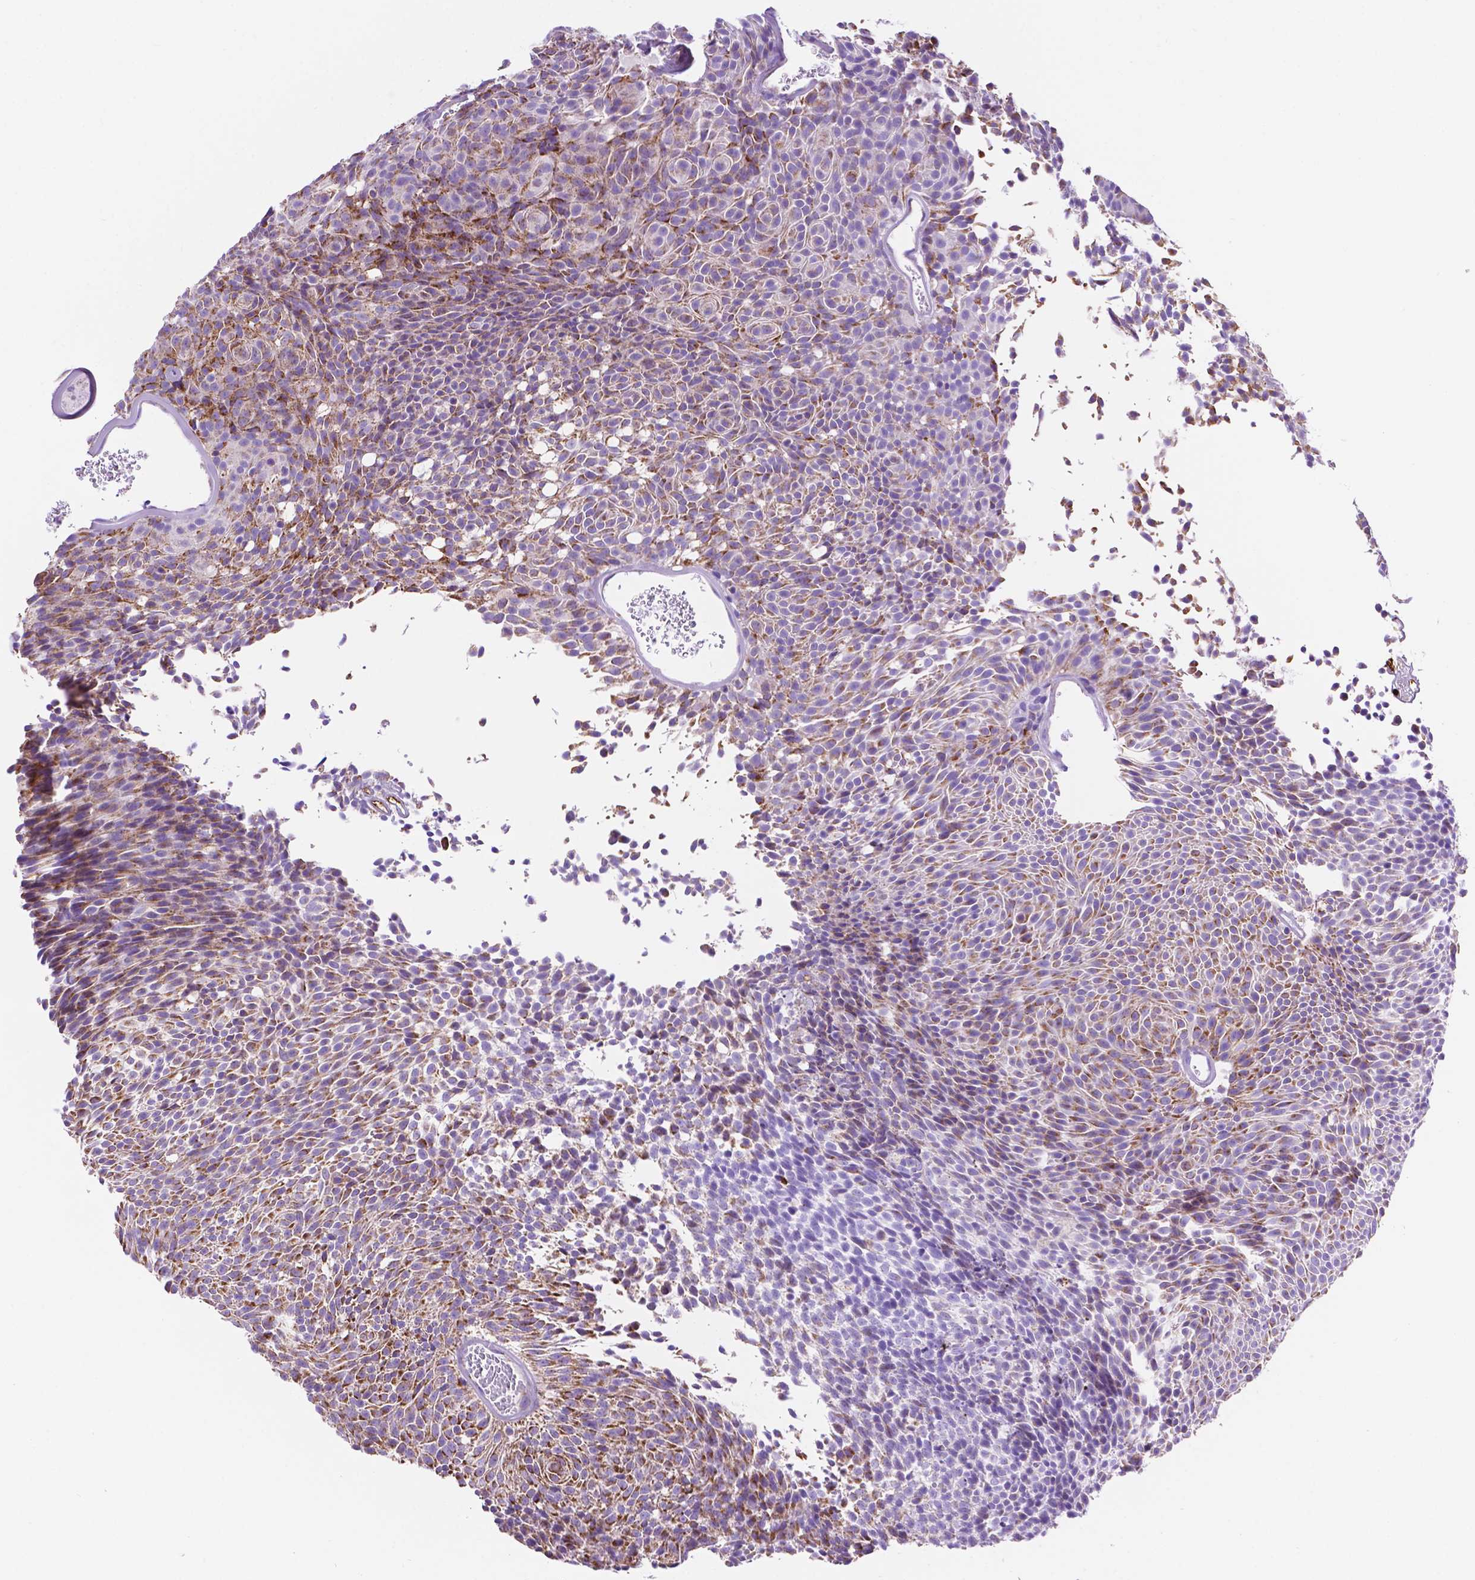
{"staining": {"intensity": "weak", "quantity": "25%-75%", "location": "cytoplasmic/membranous"}, "tissue": "urothelial cancer", "cell_type": "Tumor cells", "image_type": "cancer", "snomed": [{"axis": "morphology", "description": "Urothelial carcinoma, Low grade"}, {"axis": "topography", "description": "Urinary bladder"}], "caption": "Weak cytoplasmic/membranous staining is seen in approximately 25%-75% of tumor cells in low-grade urothelial carcinoma.", "gene": "GDPD5", "patient": {"sex": "male", "age": 77}}